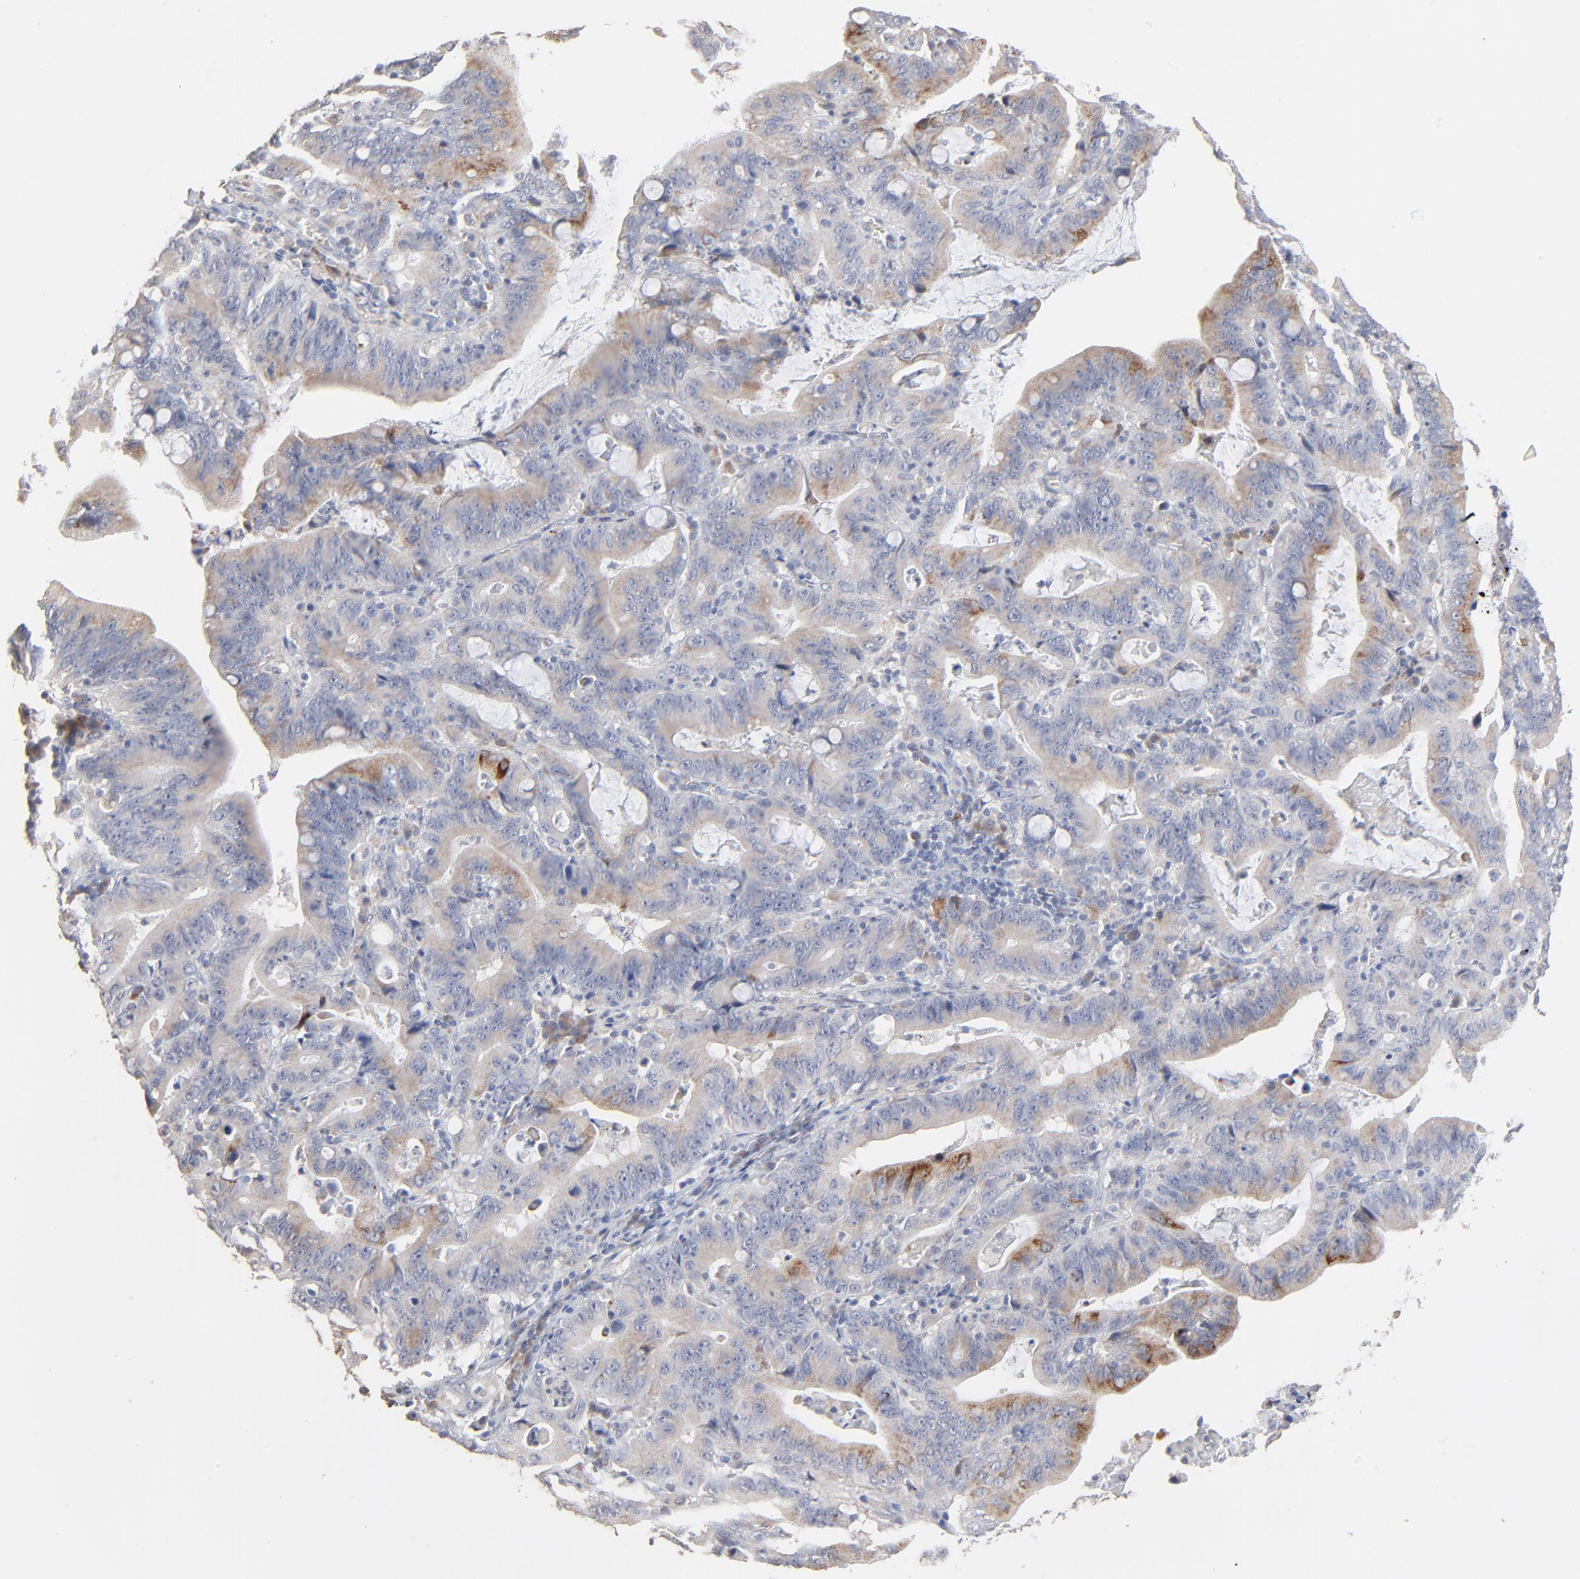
{"staining": {"intensity": "weak", "quantity": ">75%", "location": "cytoplasmic/membranous"}, "tissue": "stomach cancer", "cell_type": "Tumor cells", "image_type": "cancer", "snomed": [{"axis": "morphology", "description": "Adenocarcinoma, NOS"}, {"axis": "topography", "description": "Stomach, upper"}], "caption": "Immunohistochemistry image of neoplastic tissue: stomach cancer (adenocarcinoma) stained using IHC shows low levels of weak protein expression localized specifically in the cytoplasmic/membranous of tumor cells, appearing as a cytoplasmic/membranous brown color.", "gene": "FANCB", "patient": {"sex": "male", "age": 63}}